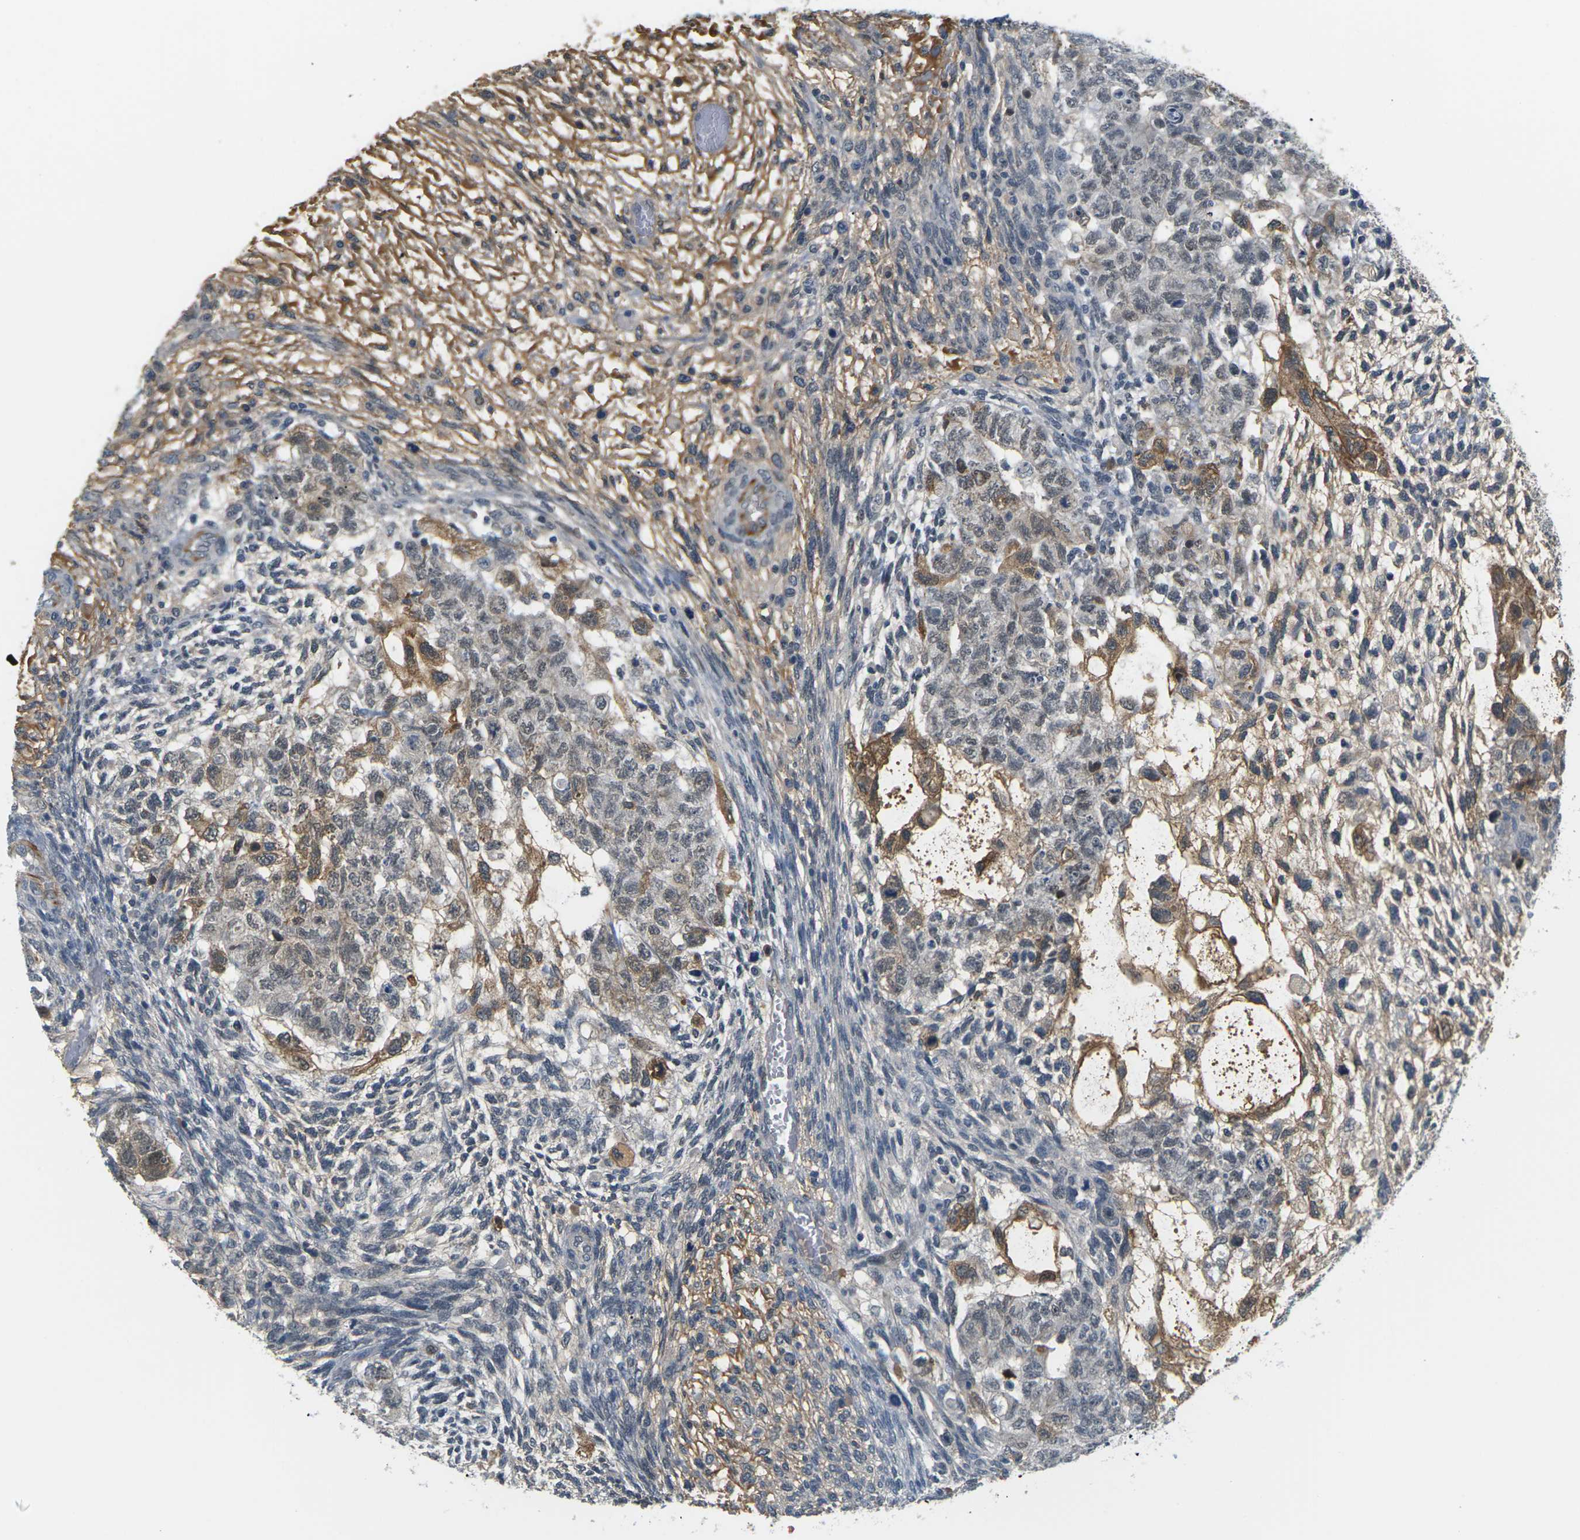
{"staining": {"intensity": "moderate", "quantity": "25%-75%", "location": "cytoplasmic/membranous,nuclear"}, "tissue": "testis cancer", "cell_type": "Tumor cells", "image_type": "cancer", "snomed": [{"axis": "morphology", "description": "Normal tissue, NOS"}, {"axis": "morphology", "description": "Carcinoma, Embryonal, NOS"}, {"axis": "topography", "description": "Testis"}], "caption": "Moderate cytoplasmic/membranous and nuclear protein staining is present in approximately 25%-75% of tumor cells in testis cancer. Immunohistochemistry stains the protein in brown and the nuclei are stained blue.", "gene": "PKP2", "patient": {"sex": "male", "age": 36}}